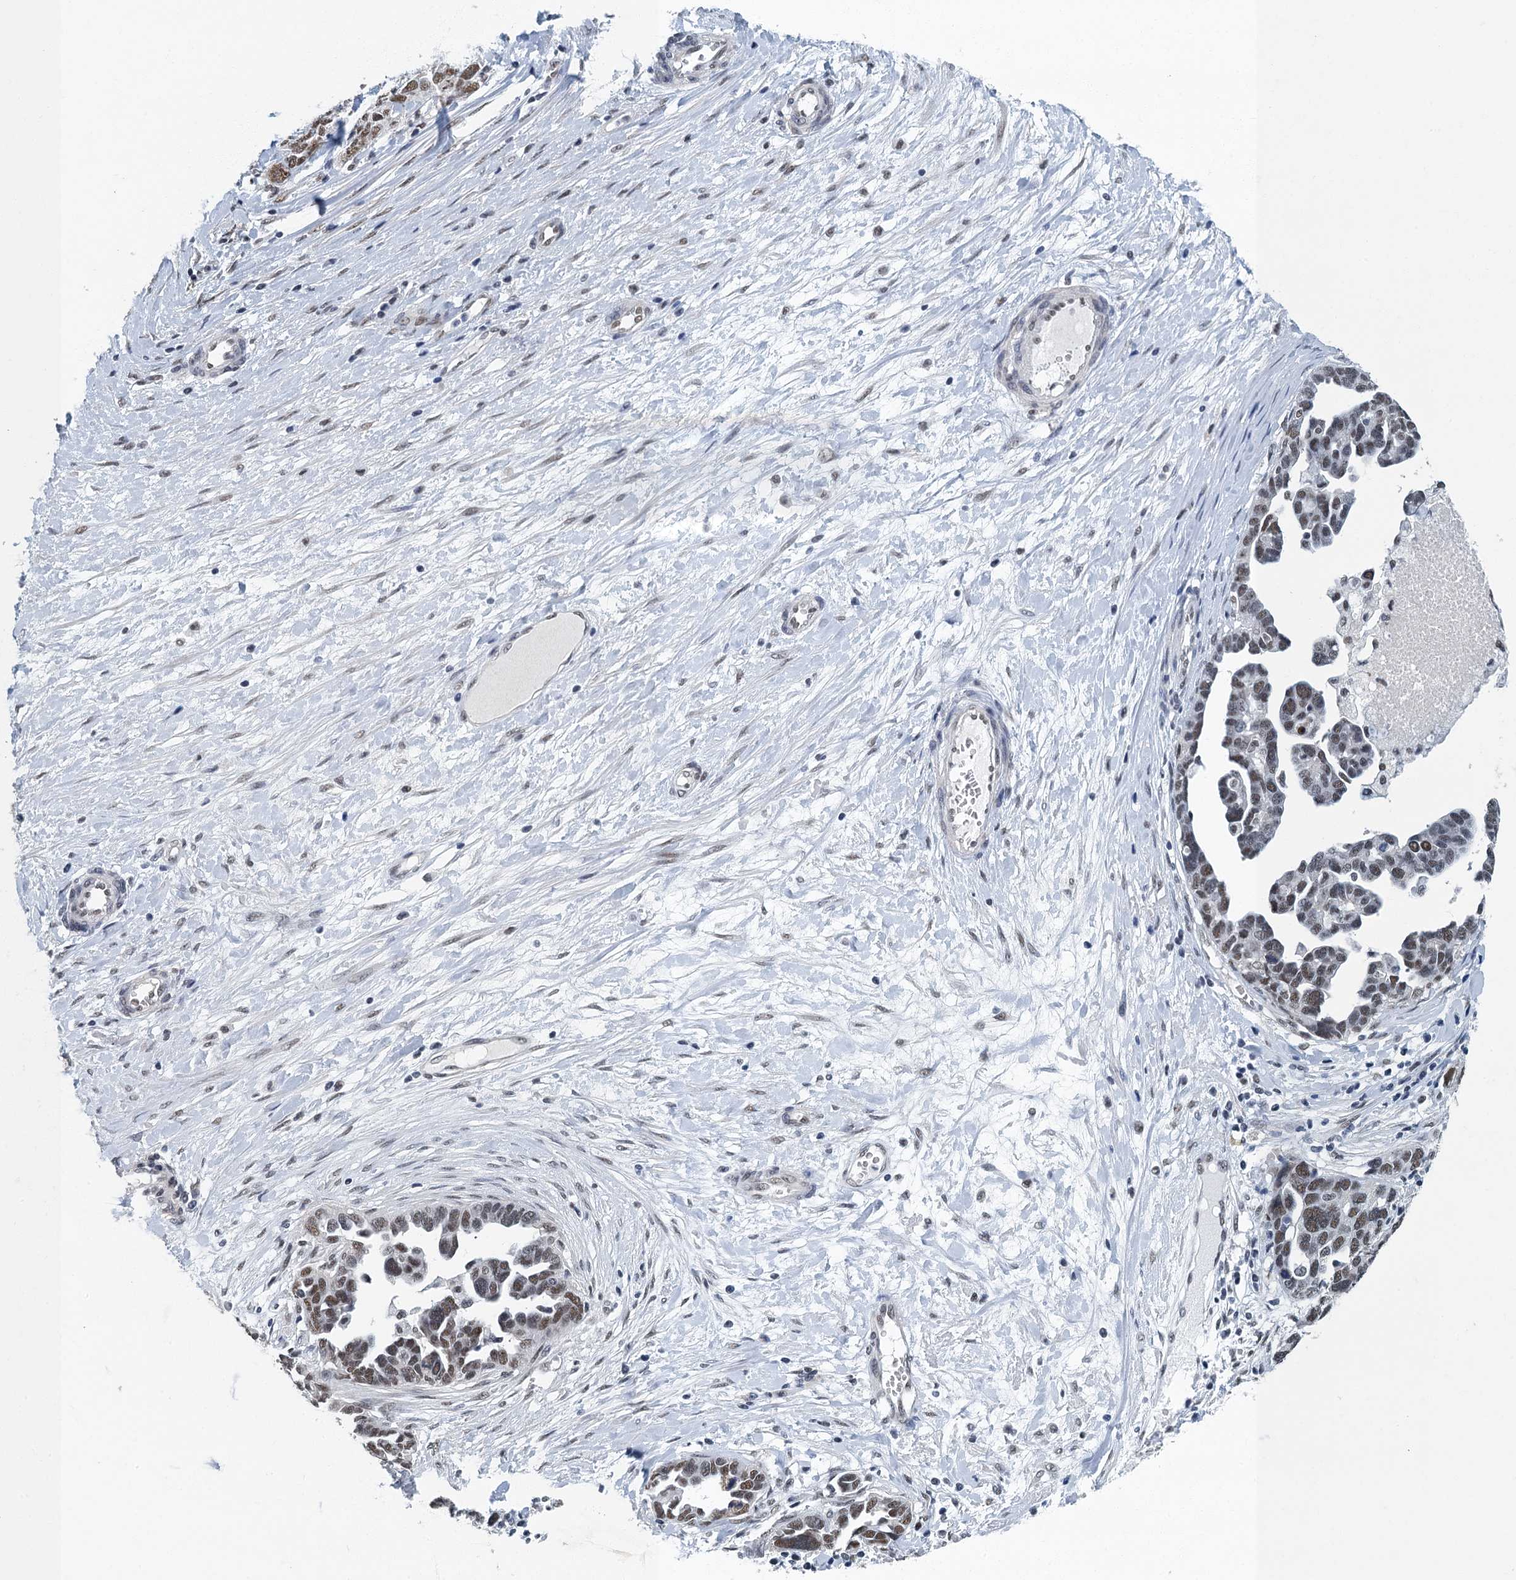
{"staining": {"intensity": "moderate", "quantity": ">75%", "location": "nuclear"}, "tissue": "ovarian cancer", "cell_type": "Tumor cells", "image_type": "cancer", "snomed": [{"axis": "morphology", "description": "Cystadenocarcinoma, serous, NOS"}, {"axis": "topography", "description": "Ovary"}], "caption": "Brown immunohistochemical staining in ovarian cancer (serous cystadenocarcinoma) reveals moderate nuclear staining in about >75% of tumor cells. (IHC, brightfield microscopy, high magnification).", "gene": "GADL1", "patient": {"sex": "female", "age": 54}}